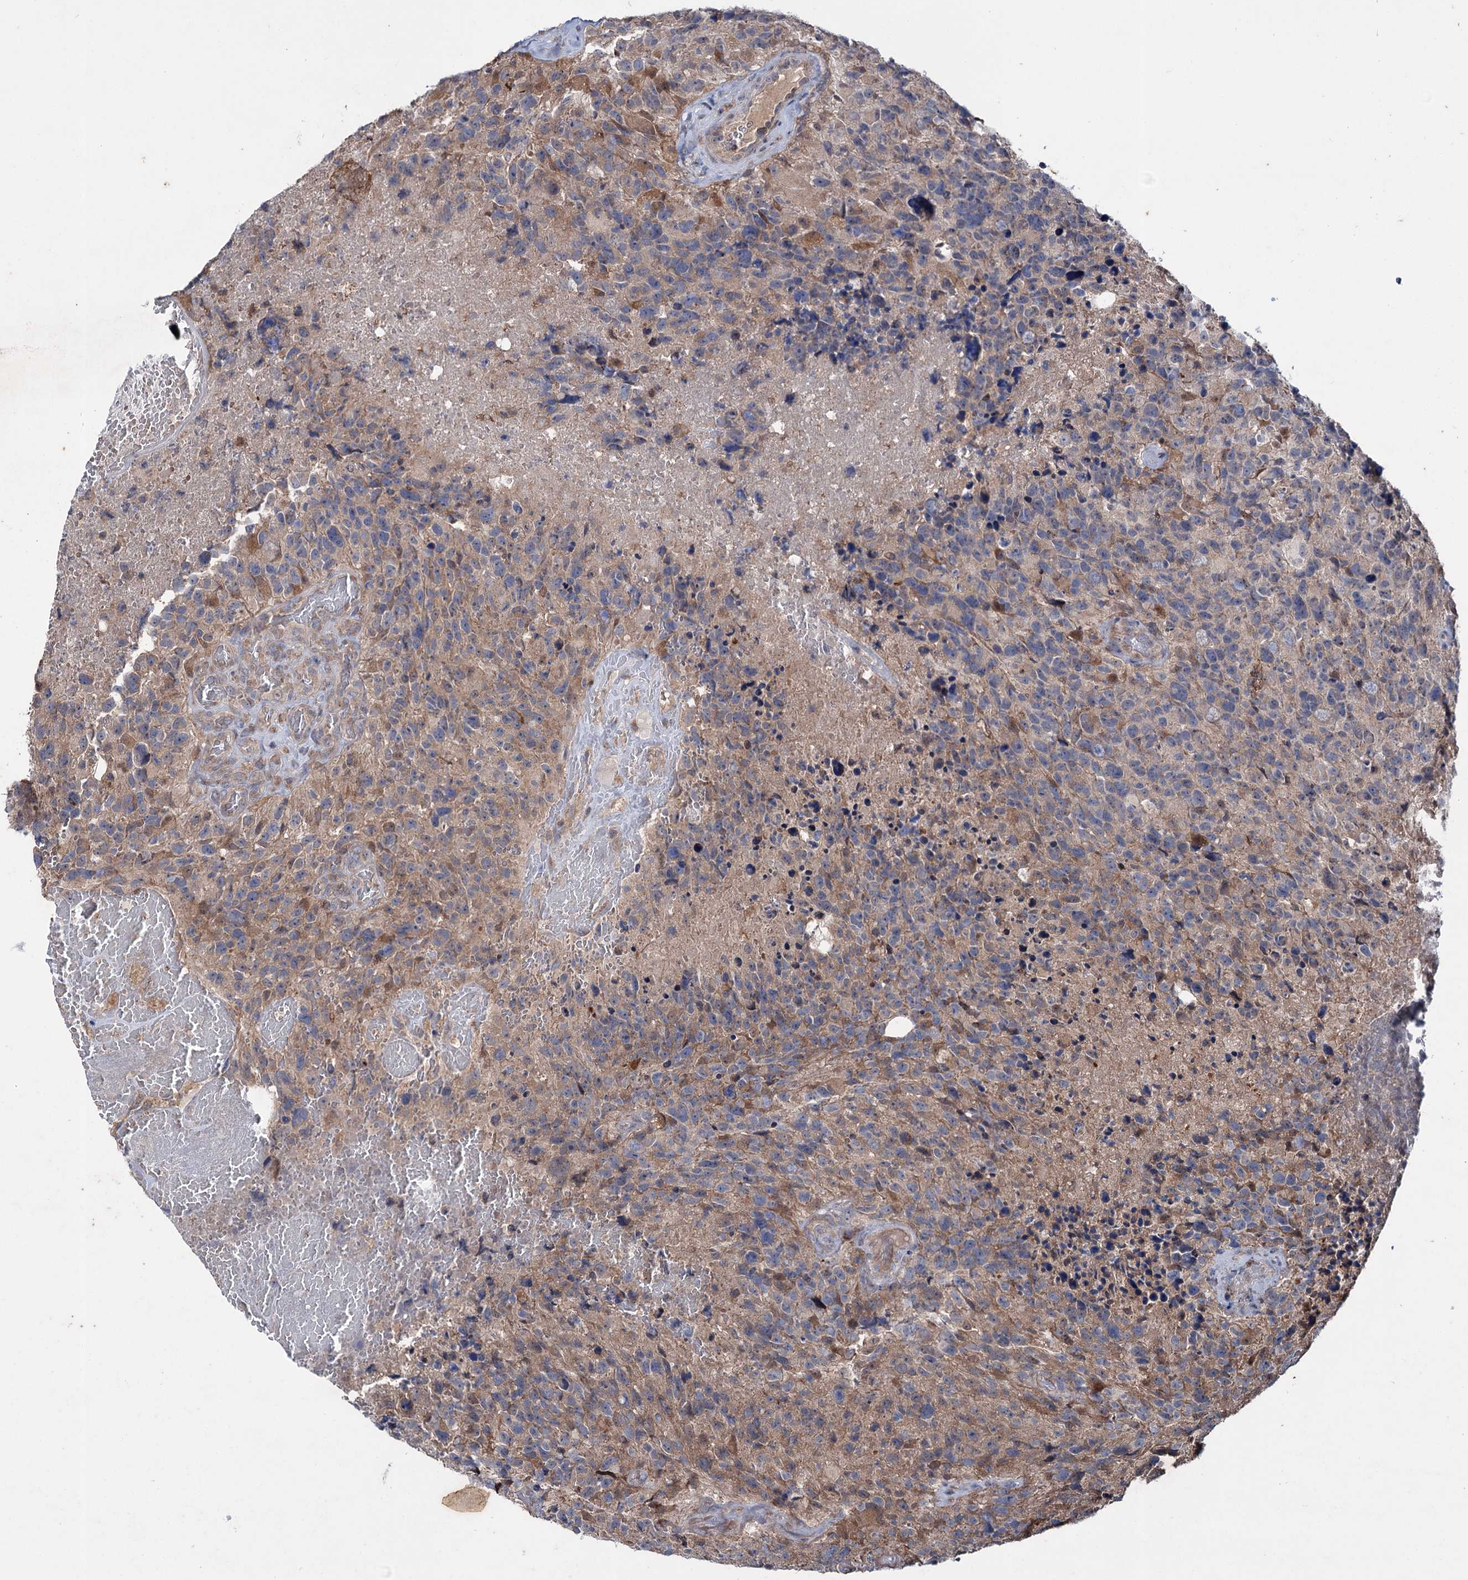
{"staining": {"intensity": "weak", "quantity": "<25%", "location": "cytoplasmic/membranous"}, "tissue": "glioma", "cell_type": "Tumor cells", "image_type": "cancer", "snomed": [{"axis": "morphology", "description": "Glioma, malignant, High grade"}, {"axis": "topography", "description": "Brain"}], "caption": "Malignant high-grade glioma was stained to show a protein in brown. There is no significant expression in tumor cells.", "gene": "PTPN3", "patient": {"sex": "male", "age": 69}}